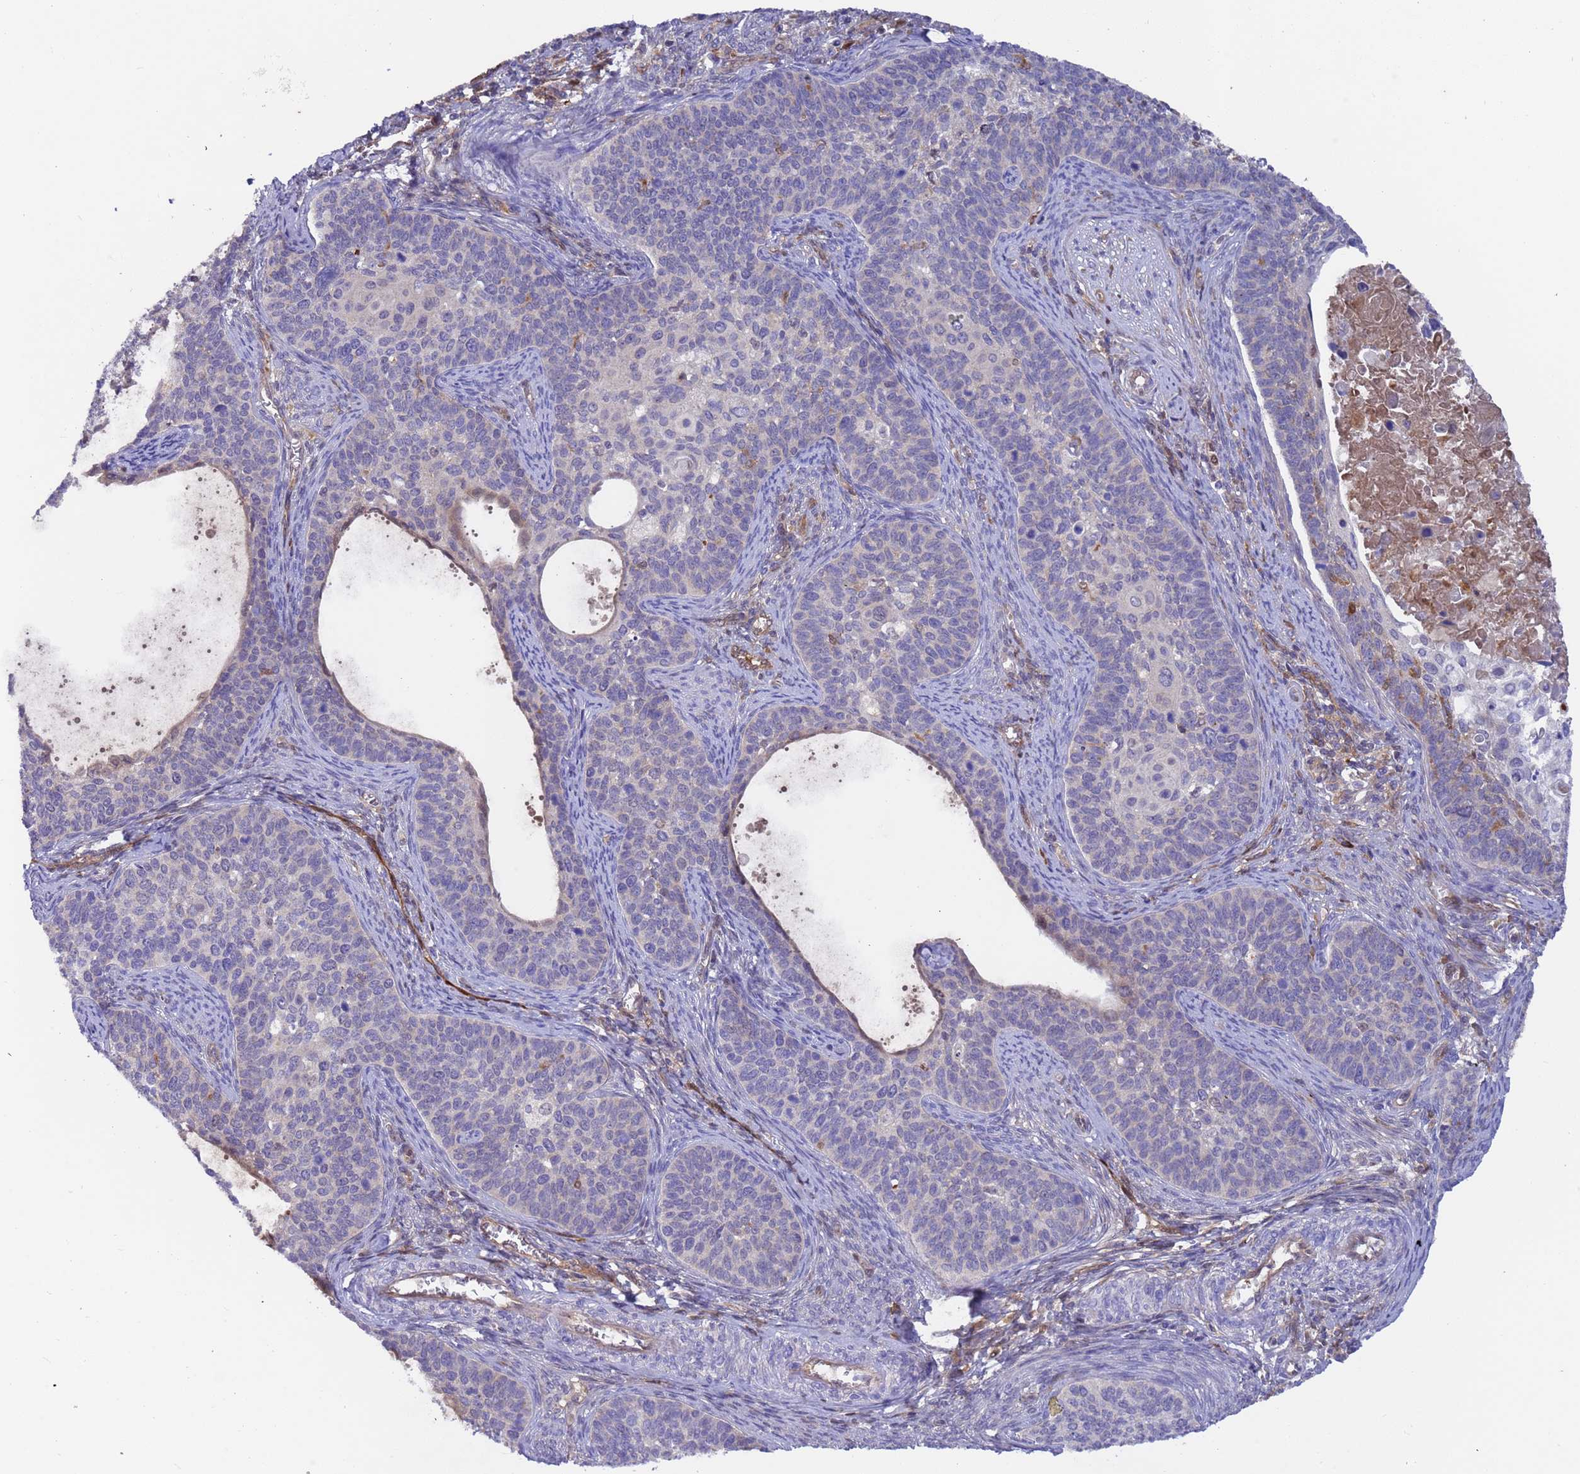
{"staining": {"intensity": "negative", "quantity": "none", "location": "none"}, "tissue": "cervical cancer", "cell_type": "Tumor cells", "image_type": "cancer", "snomed": [{"axis": "morphology", "description": "Squamous cell carcinoma, NOS"}, {"axis": "topography", "description": "Cervix"}], "caption": "Immunohistochemistry (IHC) micrograph of neoplastic tissue: cervical cancer (squamous cell carcinoma) stained with DAB (3,3'-diaminobenzidine) demonstrates no significant protein expression in tumor cells. Nuclei are stained in blue.", "gene": "FOXRED1", "patient": {"sex": "female", "age": 33}}